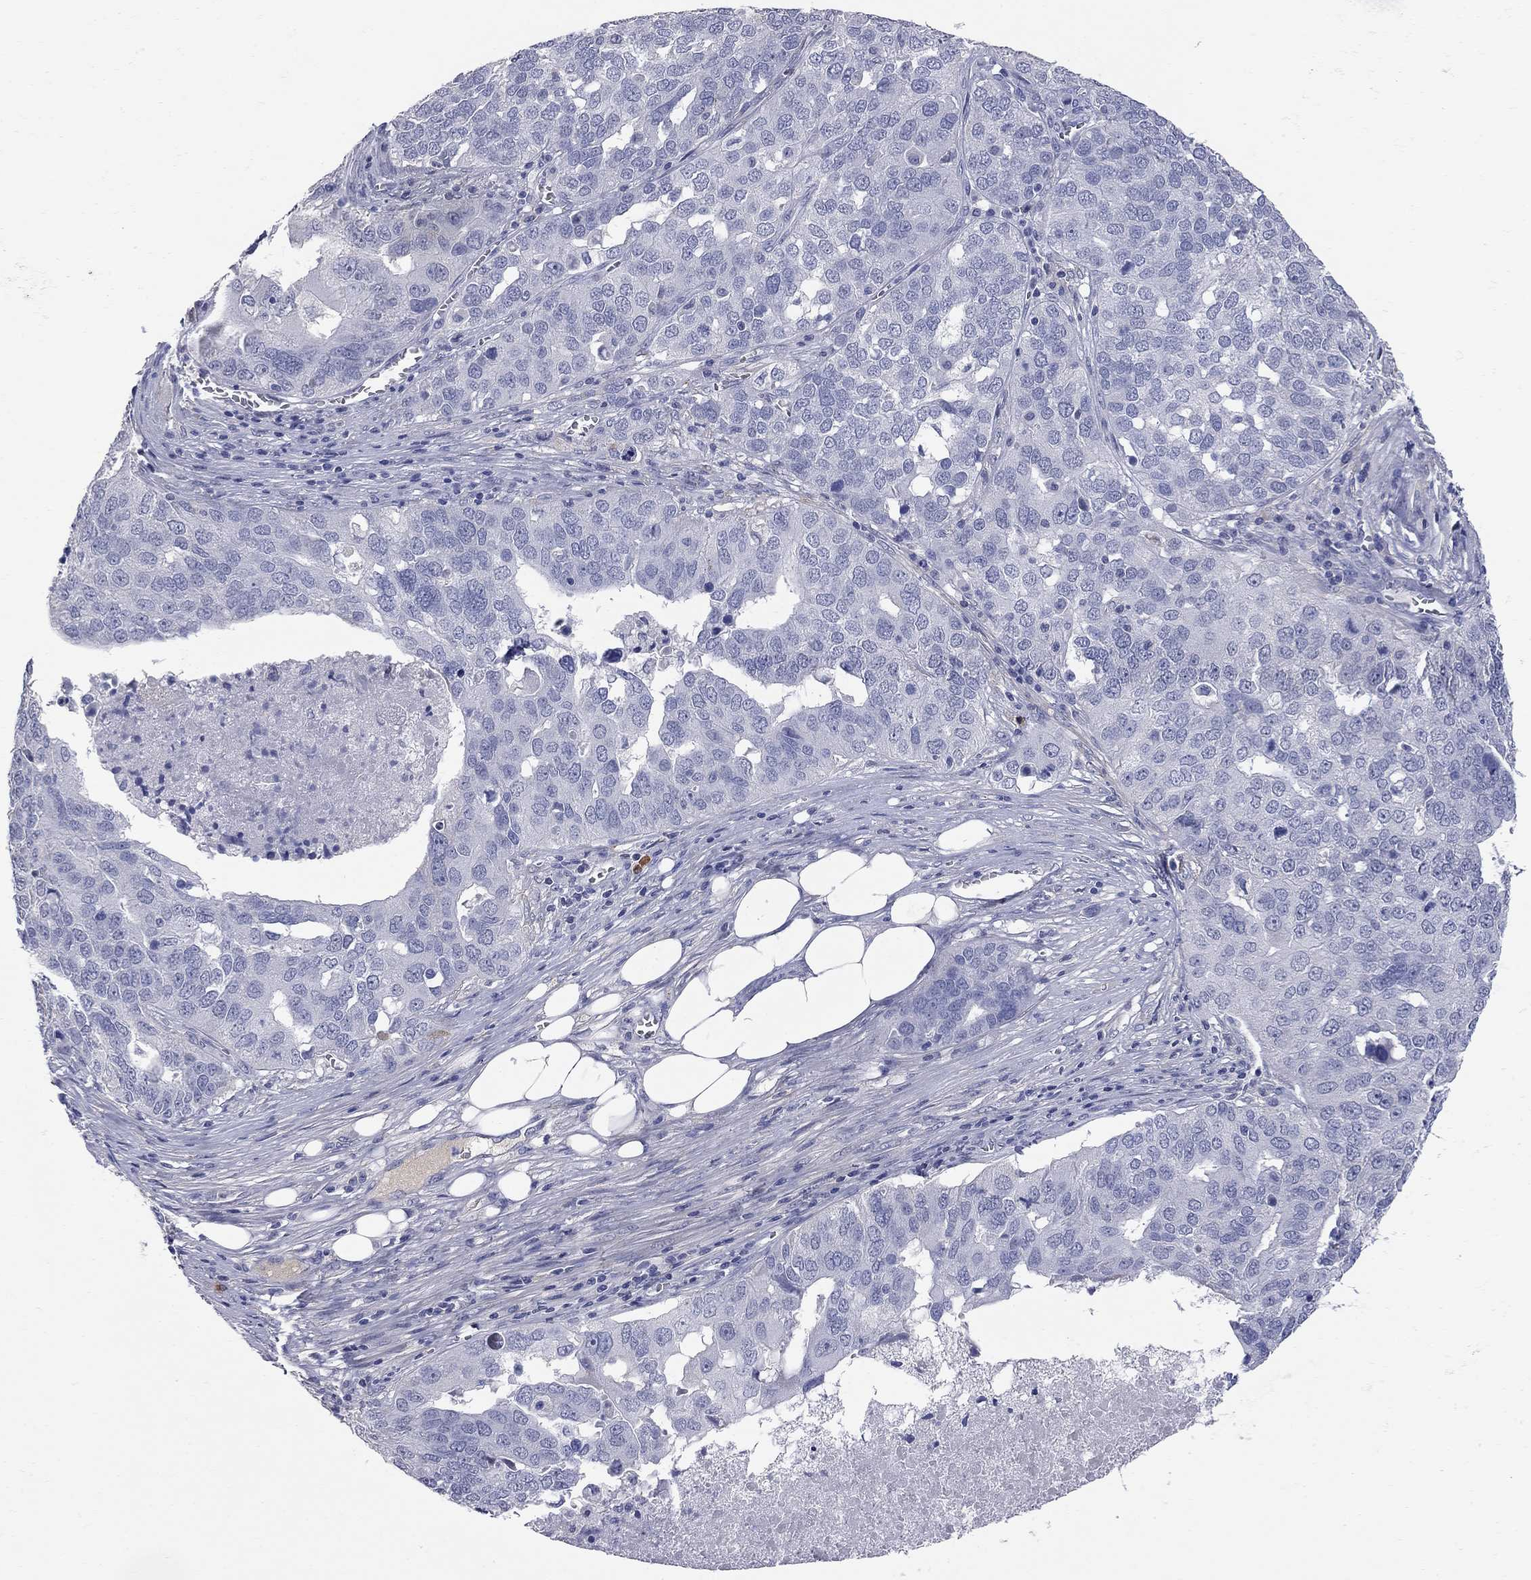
{"staining": {"intensity": "negative", "quantity": "none", "location": "none"}, "tissue": "ovarian cancer", "cell_type": "Tumor cells", "image_type": "cancer", "snomed": [{"axis": "morphology", "description": "Carcinoma, endometroid"}, {"axis": "topography", "description": "Soft tissue"}, {"axis": "topography", "description": "Ovary"}], "caption": "There is no significant expression in tumor cells of ovarian endometroid carcinoma.", "gene": "FAM221B", "patient": {"sex": "female", "age": 52}}